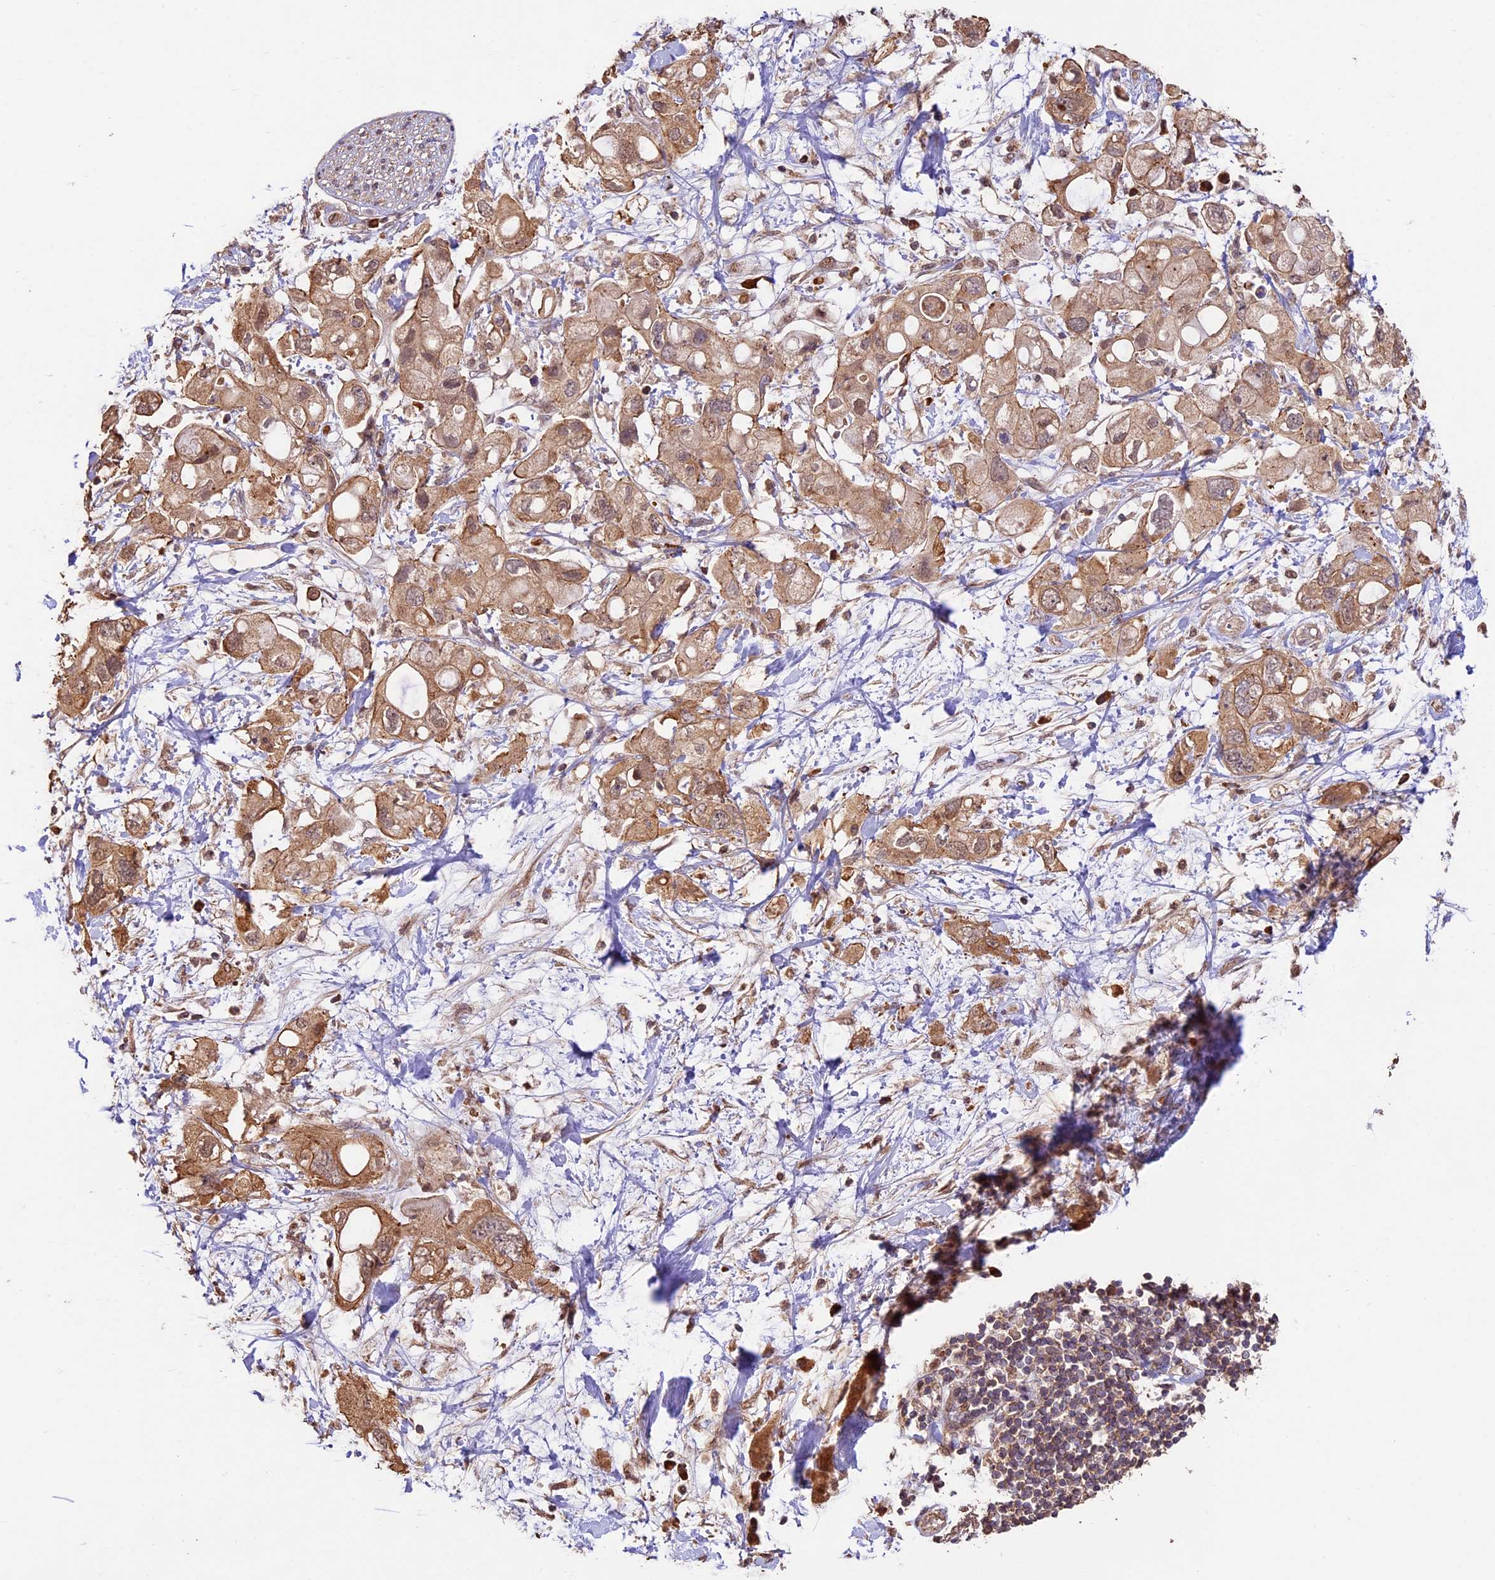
{"staining": {"intensity": "moderate", "quantity": ">75%", "location": "cytoplasmic/membranous"}, "tissue": "pancreatic cancer", "cell_type": "Tumor cells", "image_type": "cancer", "snomed": [{"axis": "morphology", "description": "Adenocarcinoma, NOS"}, {"axis": "topography", "description": "Pancreas"}], "caption": "Pancreatic cancer (adenocarcinoma) was stained to show a protein in brown. There is medium levels of moderate cytoplasmic/membranous positivity in approximately >75% of tumor cells. The staining was performed using DAB to visualize the protein expression in brown, while the nuclei were stained in blue with hematoxylin (Magnification: 20x).", "gene": "BCAS4", "patient": {"sex": "female", "age": 56}}